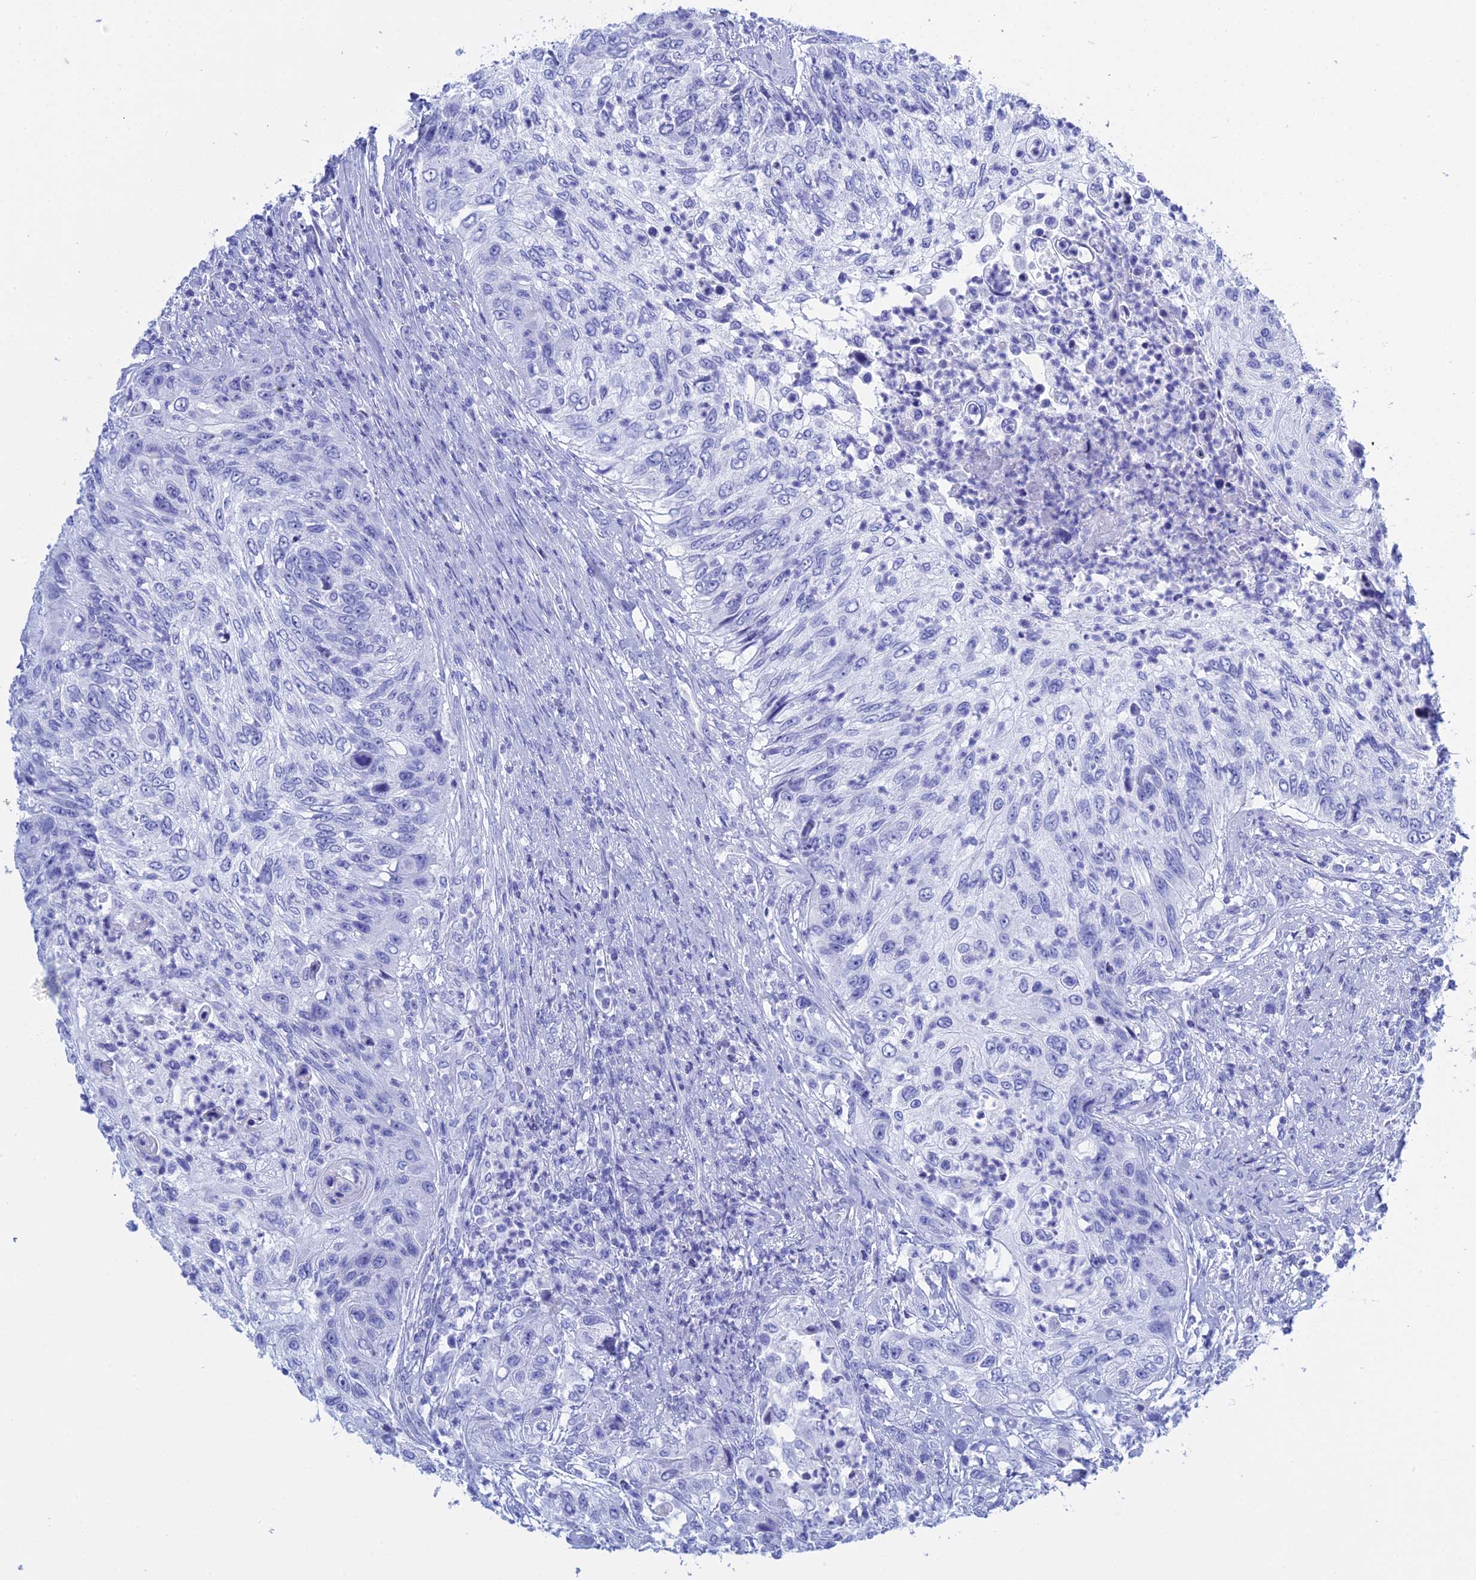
{"staining": {"intensity": "negative", "quantity": "none", "location": "none"}, "tissue": "urothelial cancer", "cell_type": "Tumor cells", "image_type": "cancer", "snomed": [{"axis": "morphology", "description": "Urothelial carcinoma, High grade"}, {"axis": "topography", "description": "Urinary bladder"}], "caption": "Tumor cells show no significant protein positivity in urothelial carcinoma (high-grade). The staining is performed using DAB brown chromogen with nuclei counter-stained in using hematoxylin.", "gene": "TEX101", "patient": {"sex": "female", "age": 60}}